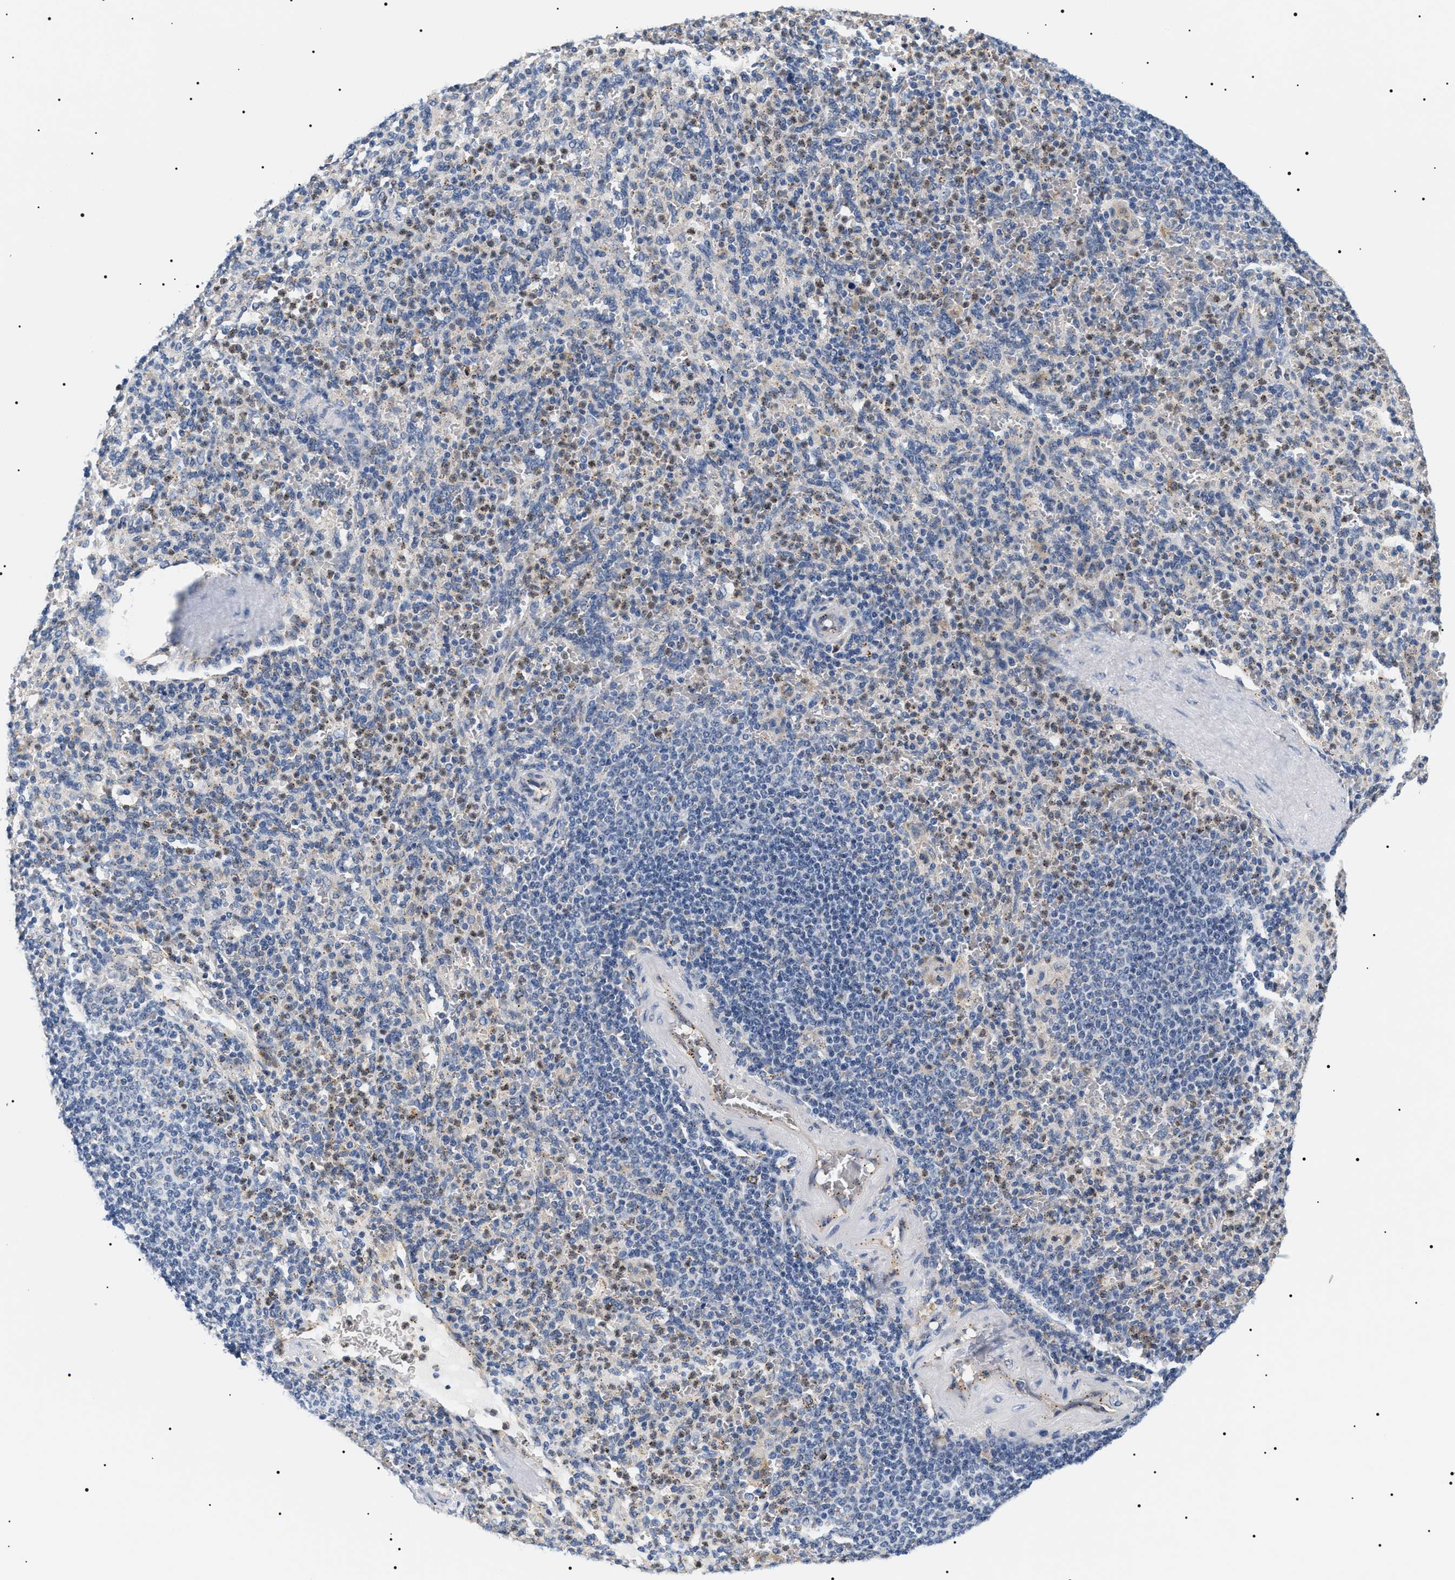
{"staining": {"intensity": "weak", "quantity": "25%-75%", "location": "cytoplasmic/membranous"}, "tissue": "spleen", "cell_type": "Cells in red pulp", "image_type": "normal", "snomed": [{"axis": "morphology", "description": "Normal tissue, NOS"}, {"axis": "topography", "description": "Spleen"}], "caption": "Protein expression by IHC demonstrates weak cytoplasmic/membranous staining in approximately 25%-75% of cells in red pulp in benign spleen.", "gene": "HSD17B11", "patient": {"sex": "male", "age": 36}}